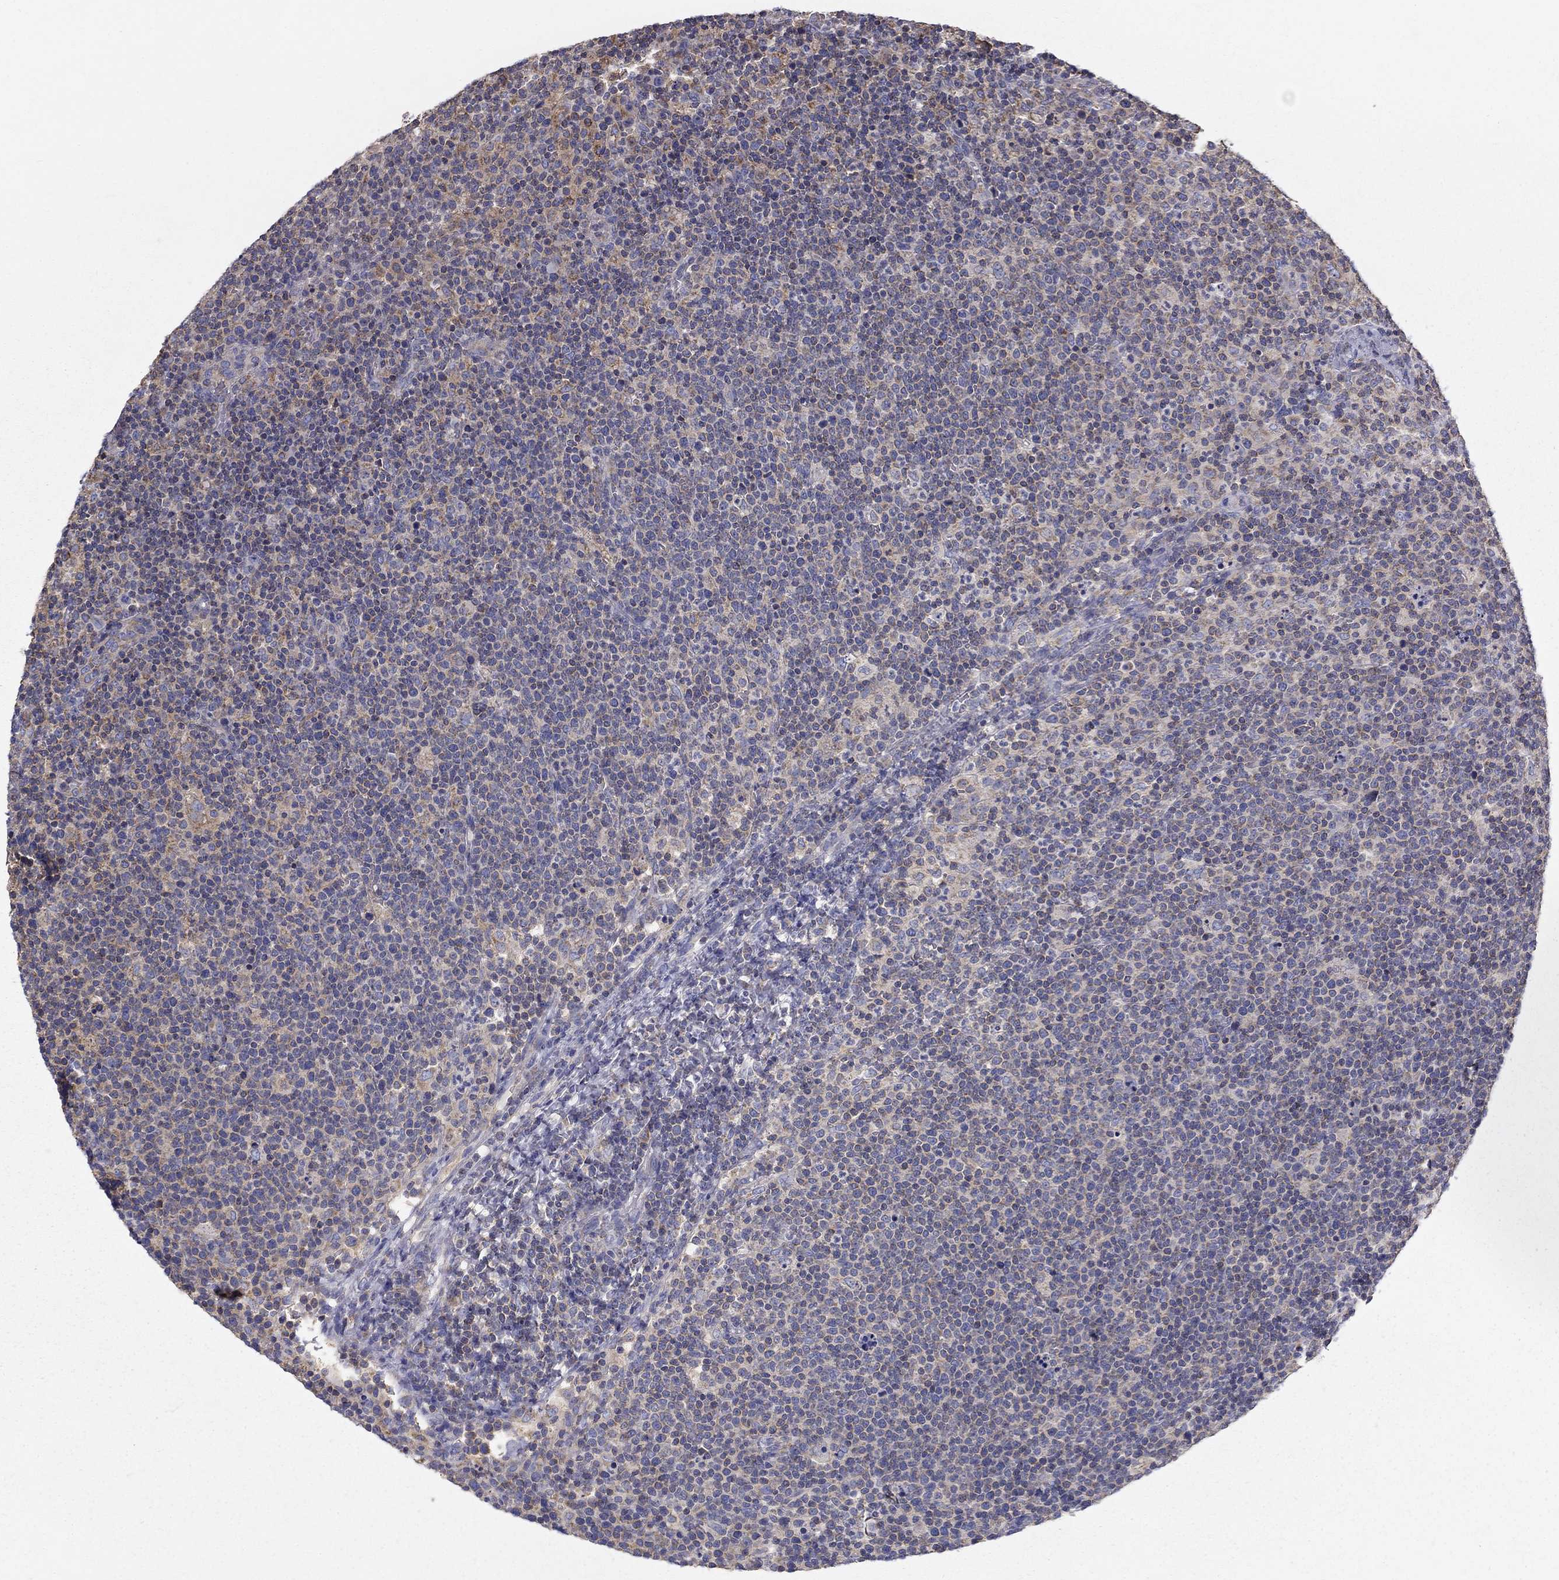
{"staining": {"intensity": "negative", "quantity": "none", "location": "none"}, "tissue": "lymphoma", "cell_type": "Tumor cells", "image_type": "cancer", "snomed": [{"axis": "morphology", "description": "Malignant lymphoma, non-Hodgkin's type, High grade"}, {"axis": "topography", "description": "Lymph node"}], "caption": "Immunohistochemistry of human lymphoma exhibits no expression in tumor cells.", "gene": "NME5", "patient": {"sex": "male", "age": 61}}